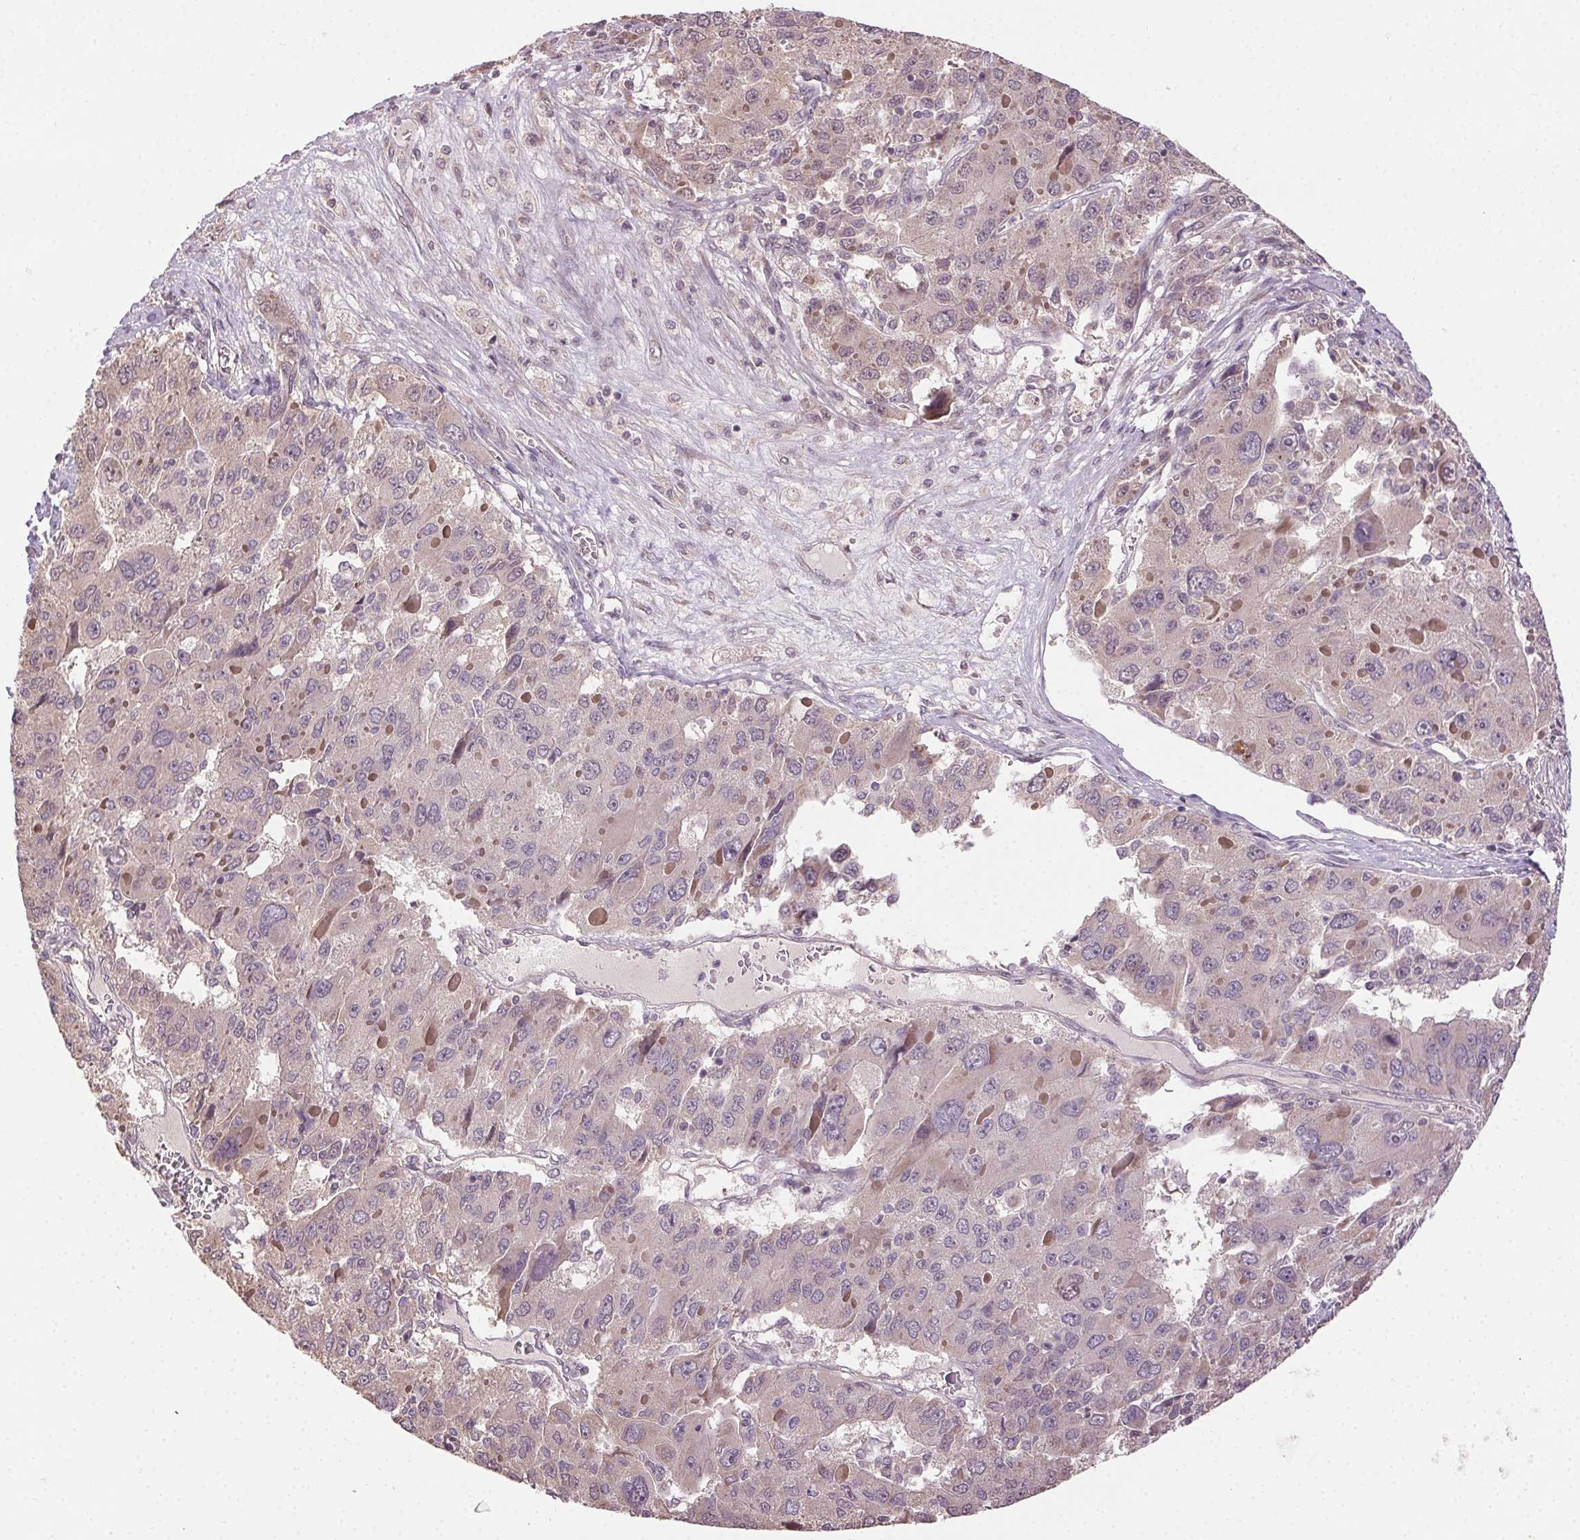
{"staining": {"intensity": "negative", "quantity": "none", "location": "none"}, "tissue": "liver cancer", "cell_type": "Tumor cells", "image_type": "cancer", "snomed": [{"axis": "morphology", "description": "Carcinoma, Hepatocellular, NOS"}, {"axis": "topography", "description": "Liver"}], "caption": "IHC histopathology image of neoplastic tissue: hepatocellular carcinoma (liver) stained with DAB reveals no significant protein expression in tumor cells.", "gene": "ATP1B3", "patient": {"sex": "female", "age": 41}}